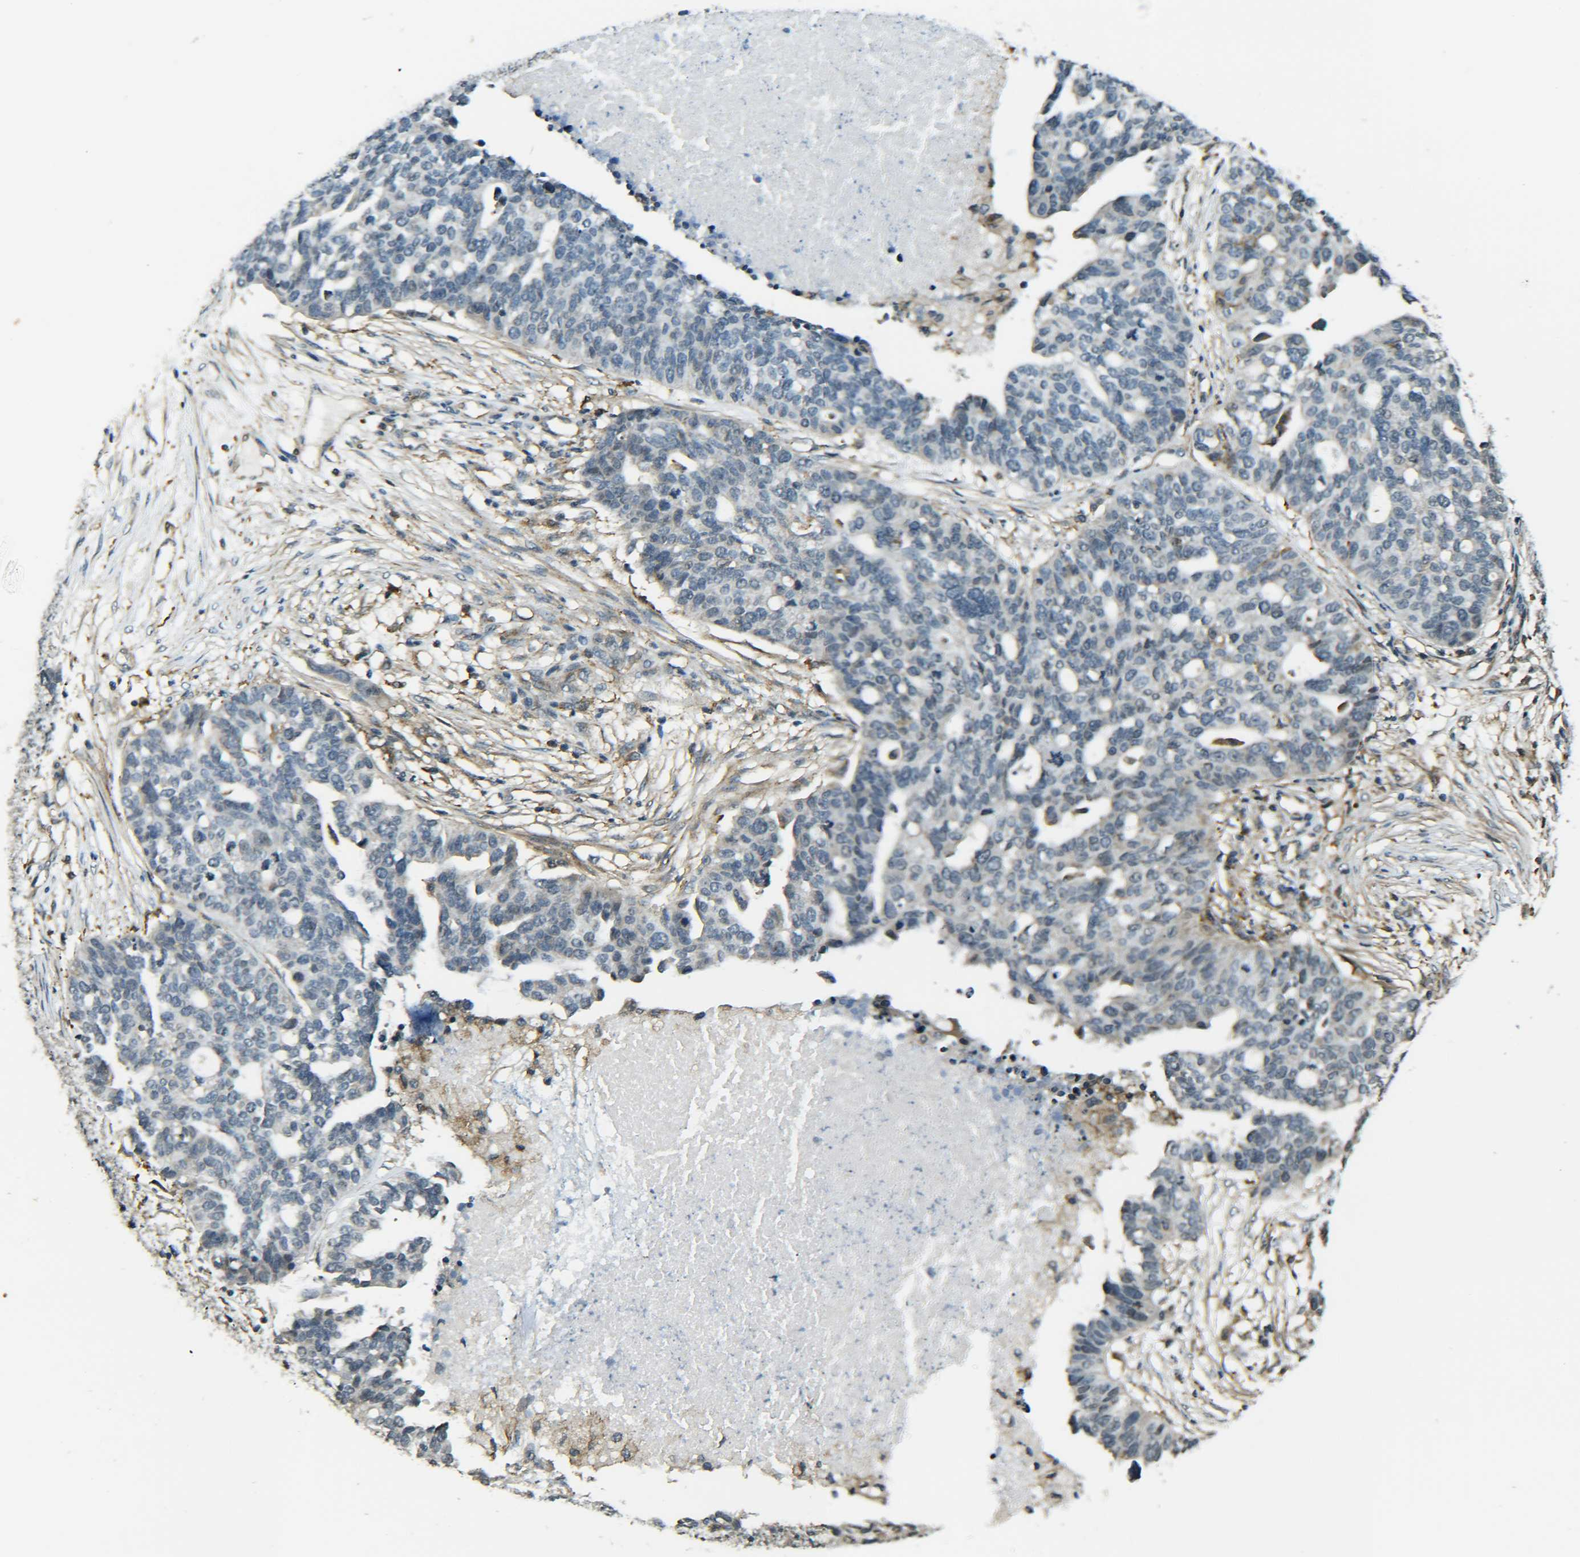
{"staining": {"intensity": "weak", "quantity": "<25%", "location": "cytoplasmic/membranous"}, "tissue": "ovarian cancer", "cell_type": "Tumor cells", "image_type": "cancer", "snomed": [{"axis": "morphology", "description": "Cystadenocarcinoma, serous, NOS"}, {"axis": "topography", "description": "Ovary"}], "caption": "High magnification brightfield microscopy of ovarian serous cystadenocarcinoma stained with DAB (brown) and counterstained with hematoxylin (blue): tumor cells show no significant positivity.", "gene": "DAB2", "patient": {"sex": "female", "age": 59}}